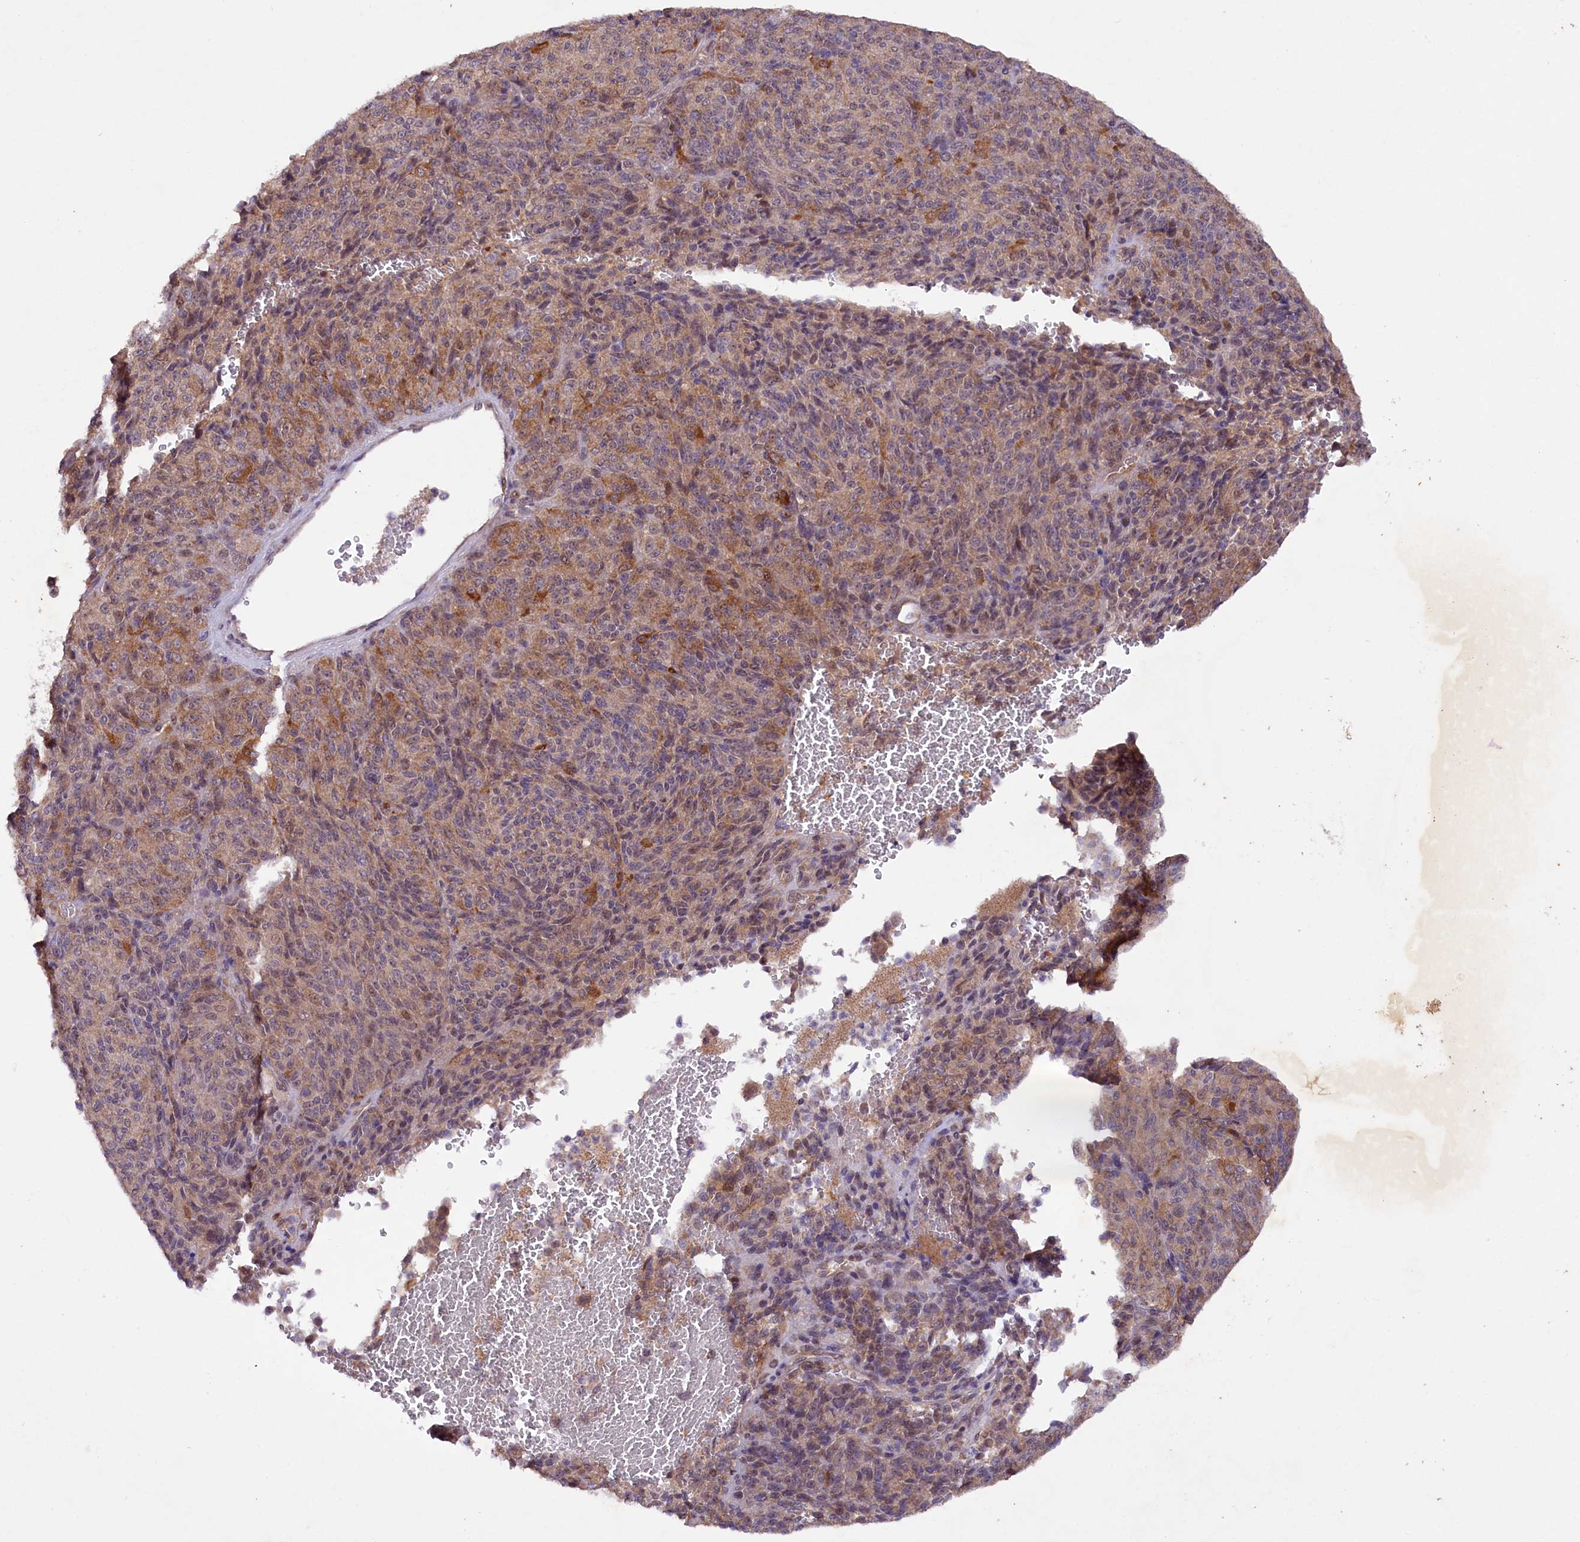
{"staining": {"intensity": "weak", "quantity": ">75%", "location": "cytoplasmic/membranous,nuclear"}, "tissue": "melanoma", "cell_type": "Tumor cells", "image_type": "cancer", "snomed": [{"axis": "morphology", "description": "Malignant melanoma, Metastatic site"}, {"axis": "topography", "description": "Brain"}], "caption": "Melanoma stained with a brown dye demonstrates weak cytoplasmic/membranous and nuclear positive expression in approximately >75% of tumor cells.", "gene": "PHLDB1", "patient": {"sex": "female", "age": 56}}